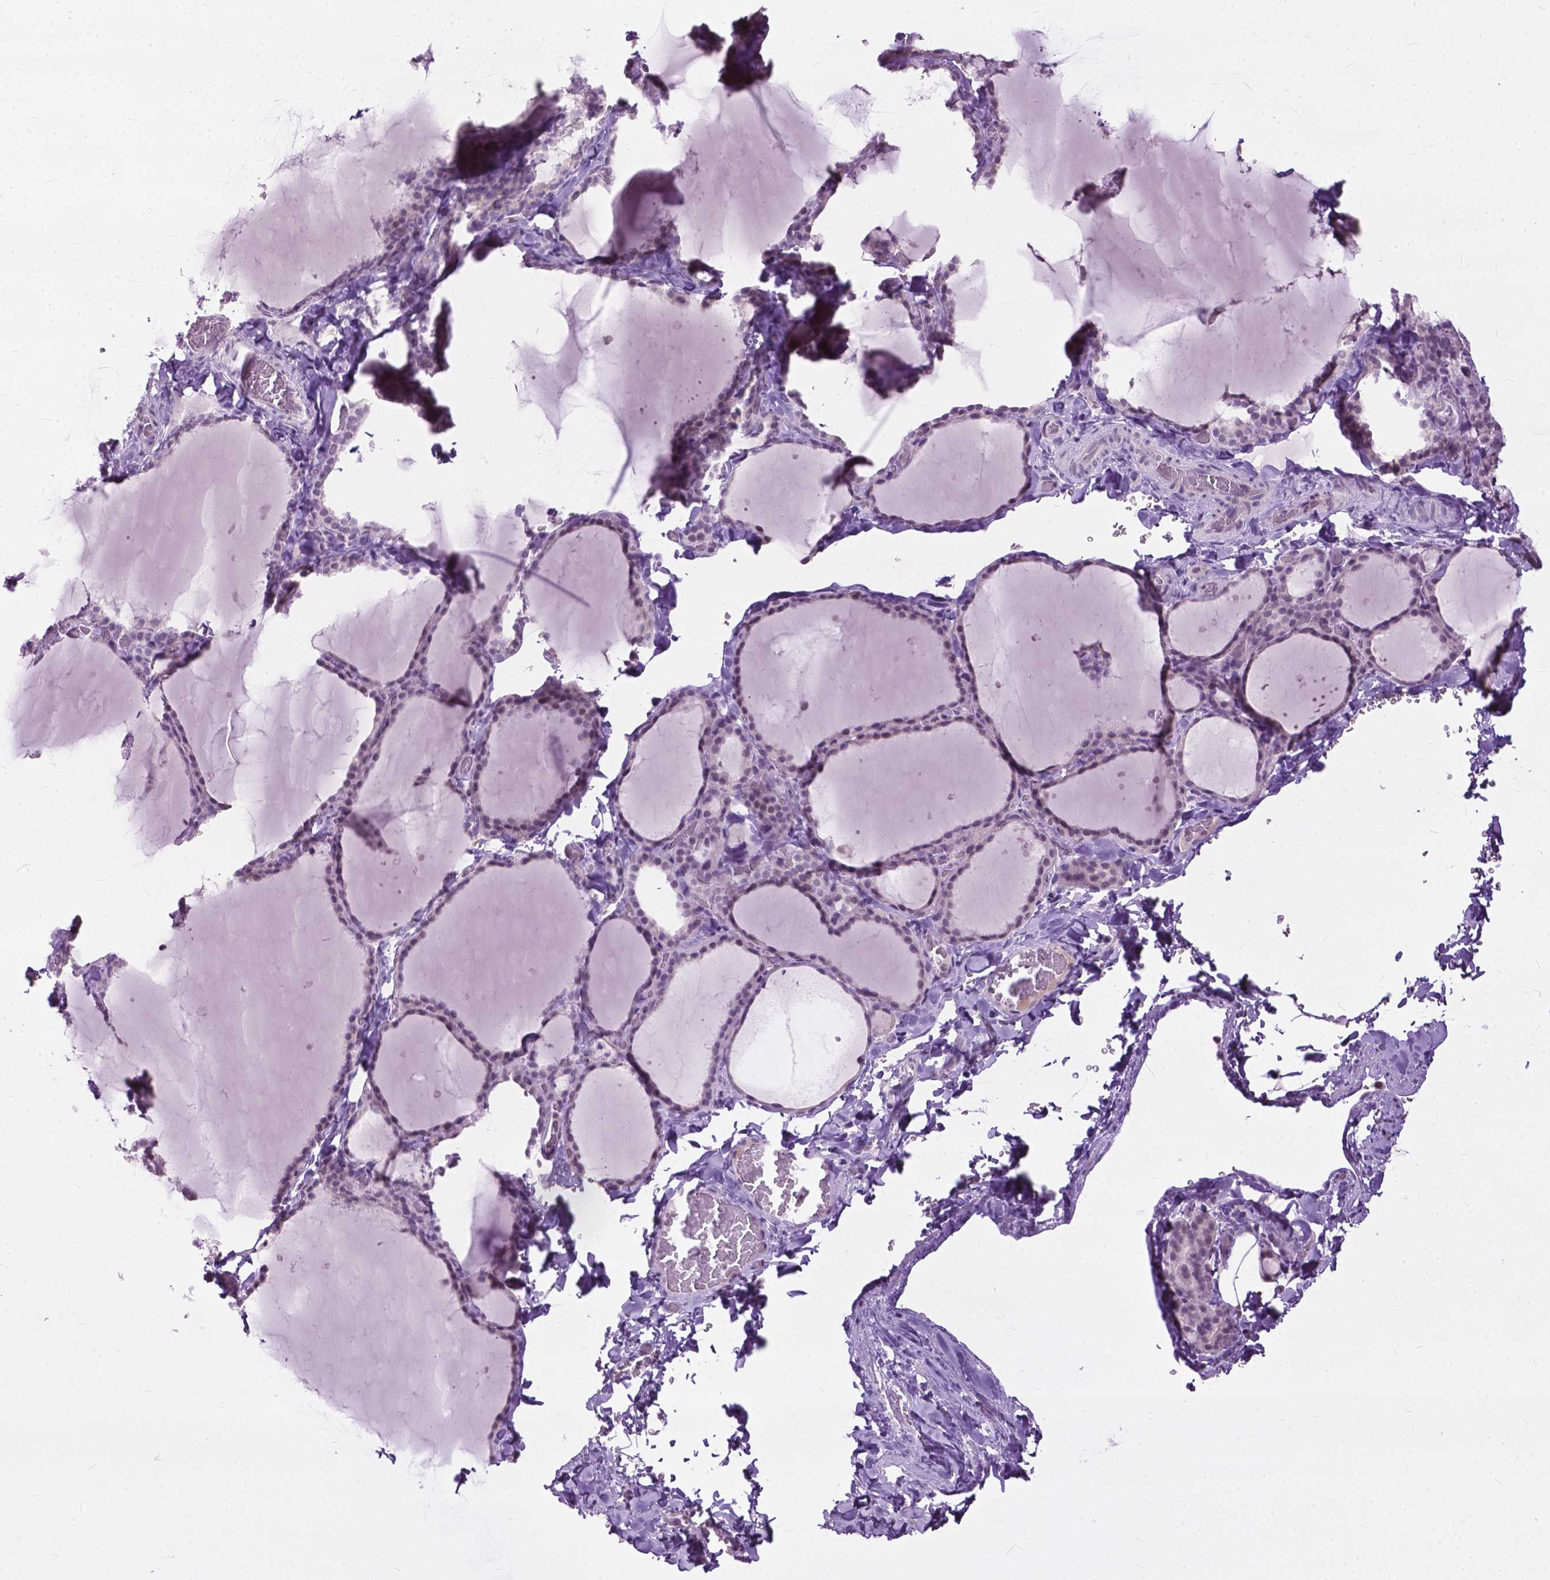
{"staining": {"intensity": "negative", "quantity": "none", "location": "none"}, "tissue": "thyroid gland", "cell_type": "Glandular cells", "image_type": "normal", "snomed": [{"axis": "morphology", "description": "Normal tissue, NOS"}, {"axis": "topography", "description": "Thyroid gland"}], "caption": "The immunohistochemistry (IHC) micrograph has no significant expression in glandular cells of thyroid gland.", "gene": "GPR37L1", "patient": {"sex": "female", "age": 22}}